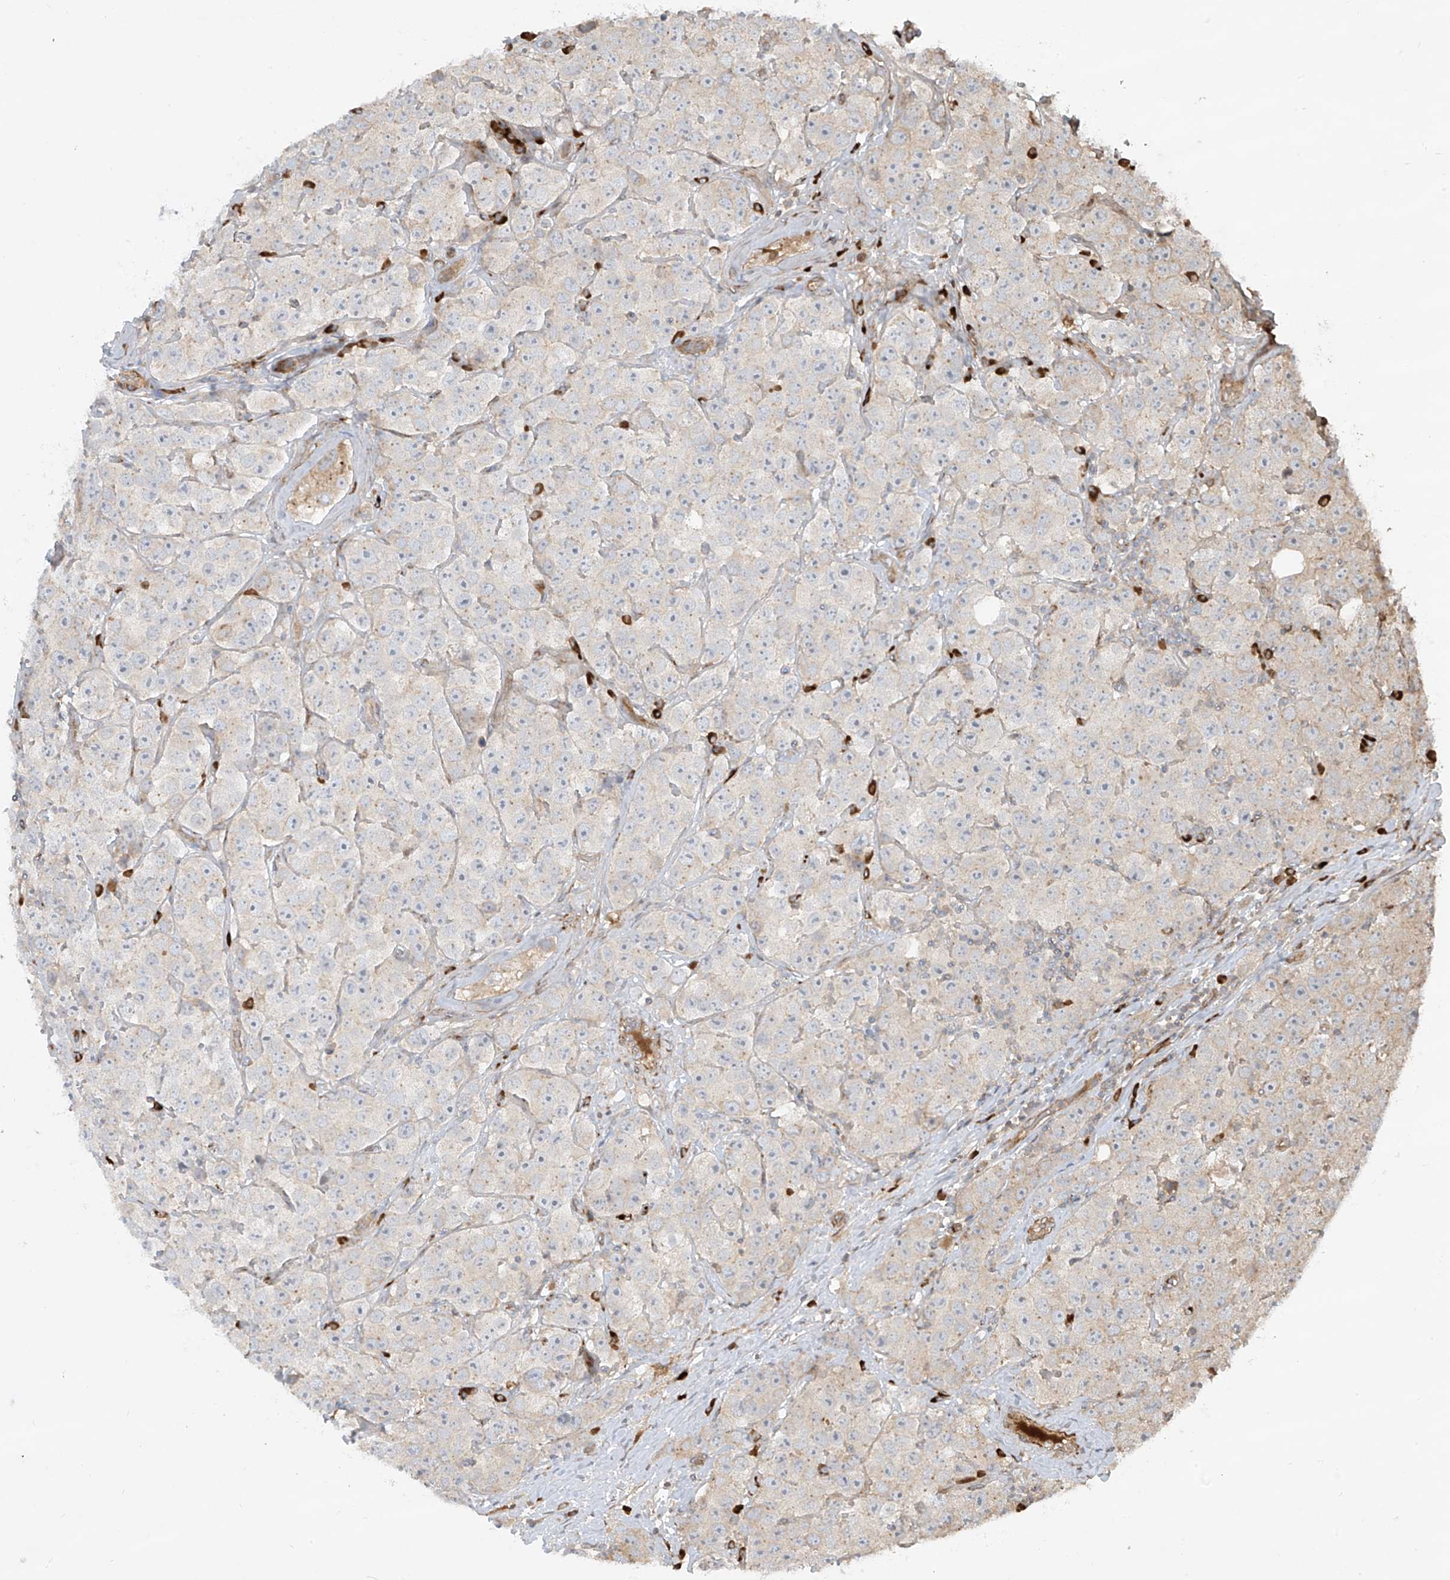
{"staining": {"intensity": "negative", "quantity": "none", "location": "none"}, "tissue": "testis cancer", "cell_type": "Tumor cells", "image_type": "cancer", "snomed": [{"axis": "morphology", "description": "Seminoma, NOS"}, {"axis": "topography", "description": "Testis"}], "caption": "This is a histopathology image of IHC staining of testis seminoma, which shows no staining in tumor cells. (Stains: DAB (3,3'-diaminobenzidine) IHC with hematoxylin counter stain, Microscopy: brightfield microscopy at high magnification).", "gene": "DDIT4", "patient": {"sex": "male", "age": 28}}